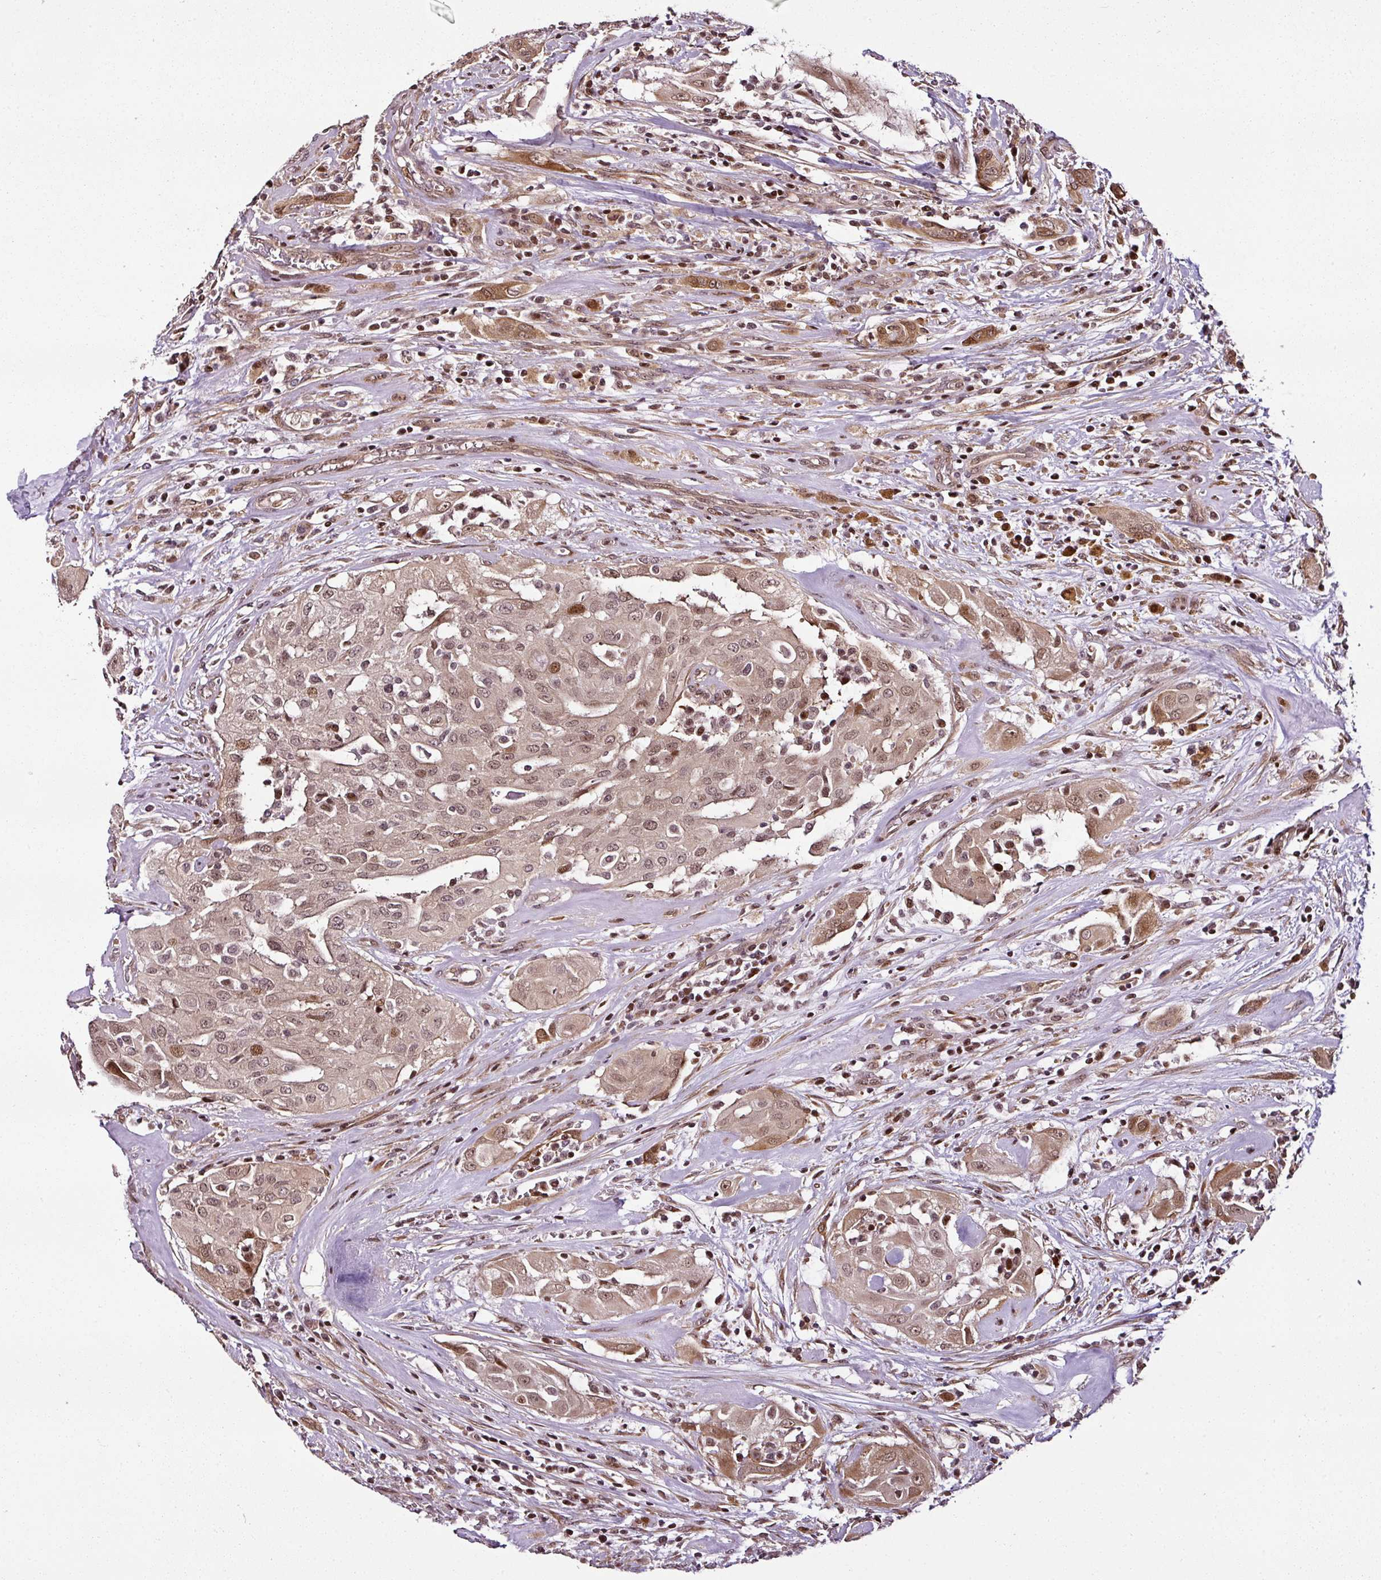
{"staining": {"intensity": "weak", "quantity": ">75%", "location": "nuclear"}, "tissue": "thyroid cancer", "cell_type": "Tumor cells", "image_type": "cancer", "snomed": [{"axis": "morphology", "description": "Papillary adenocarcinoma, NOS"}, {"axis": "topography", "description": "Thyroid gland"}], "caption": "The histopathology image exhibits staining of thyroid cancer (papillary adenocarcinoma), revealing weak nuclear protein positivity (brown color) within tumor cells. The staining is performed using DAB (3,3'-diaminobenzidine) brown chromogen to label protein expression. The nuclei are counter-stained blue using hematoxylin.", "gene": "COPRS", "patient": {"sex": "female", "age": 59}}